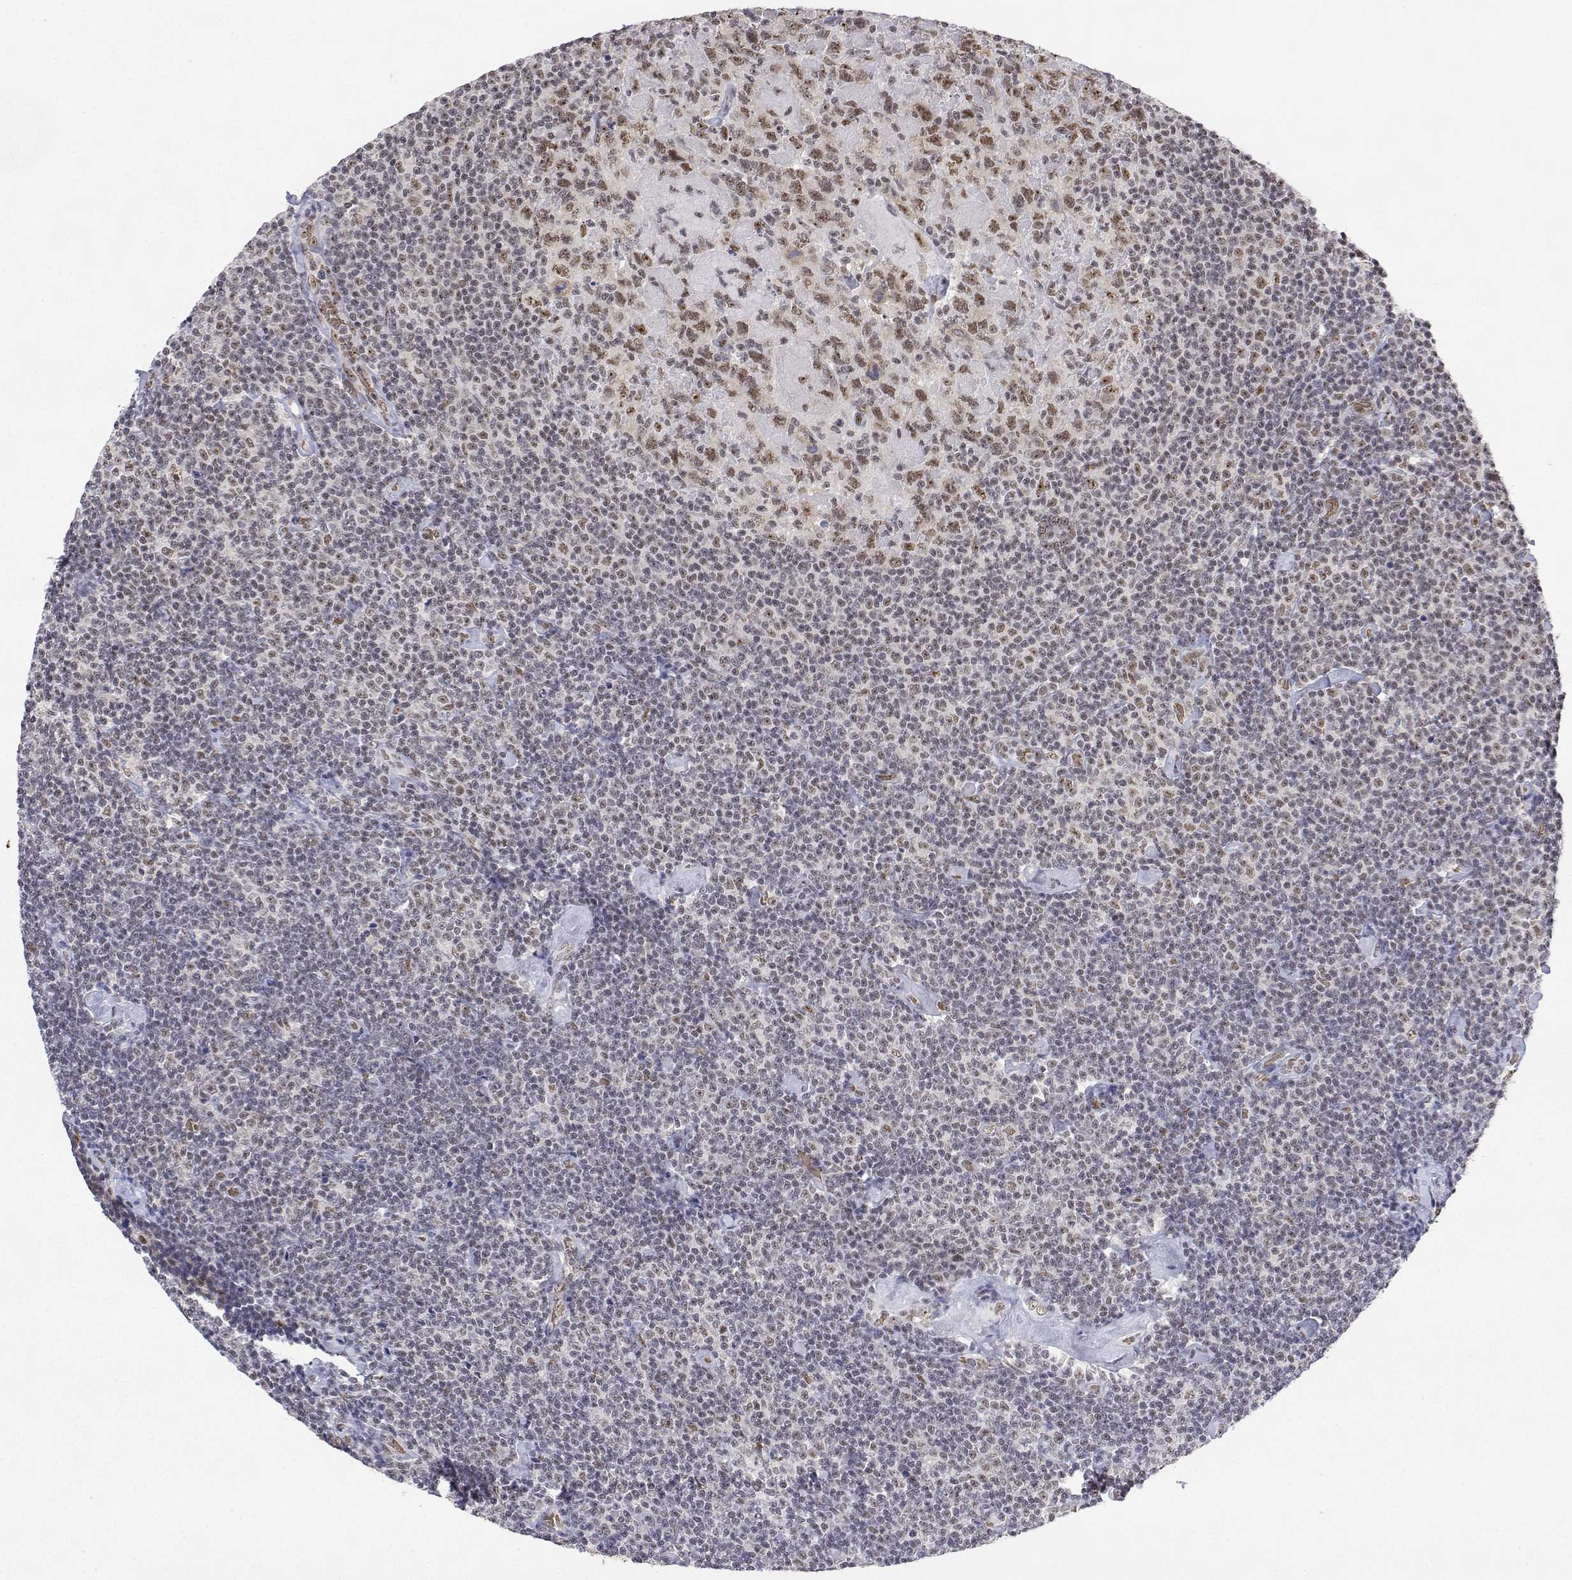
{"staining": {"intensity": "moderate", "quantity": "25%-75%", "location": "nuclear"}, "tissue": "lymphoma", "cell_type": "Tumor cells", "image_type": "cancer", "snomed": [{"axis": "morphology", "description": "Malignant lymphoma, non-Hodgkin's type, Low grade"}, {"axis": "topography", "description": "Lymph node"}], "caption": "Immunohistochemical staining of lymphoma reveals medium levels of moderate nuclear protein staining in about 25%-75% of tumor cells.", "gene": "ADAR", "patient": {"sex": "male", "age": 81}}